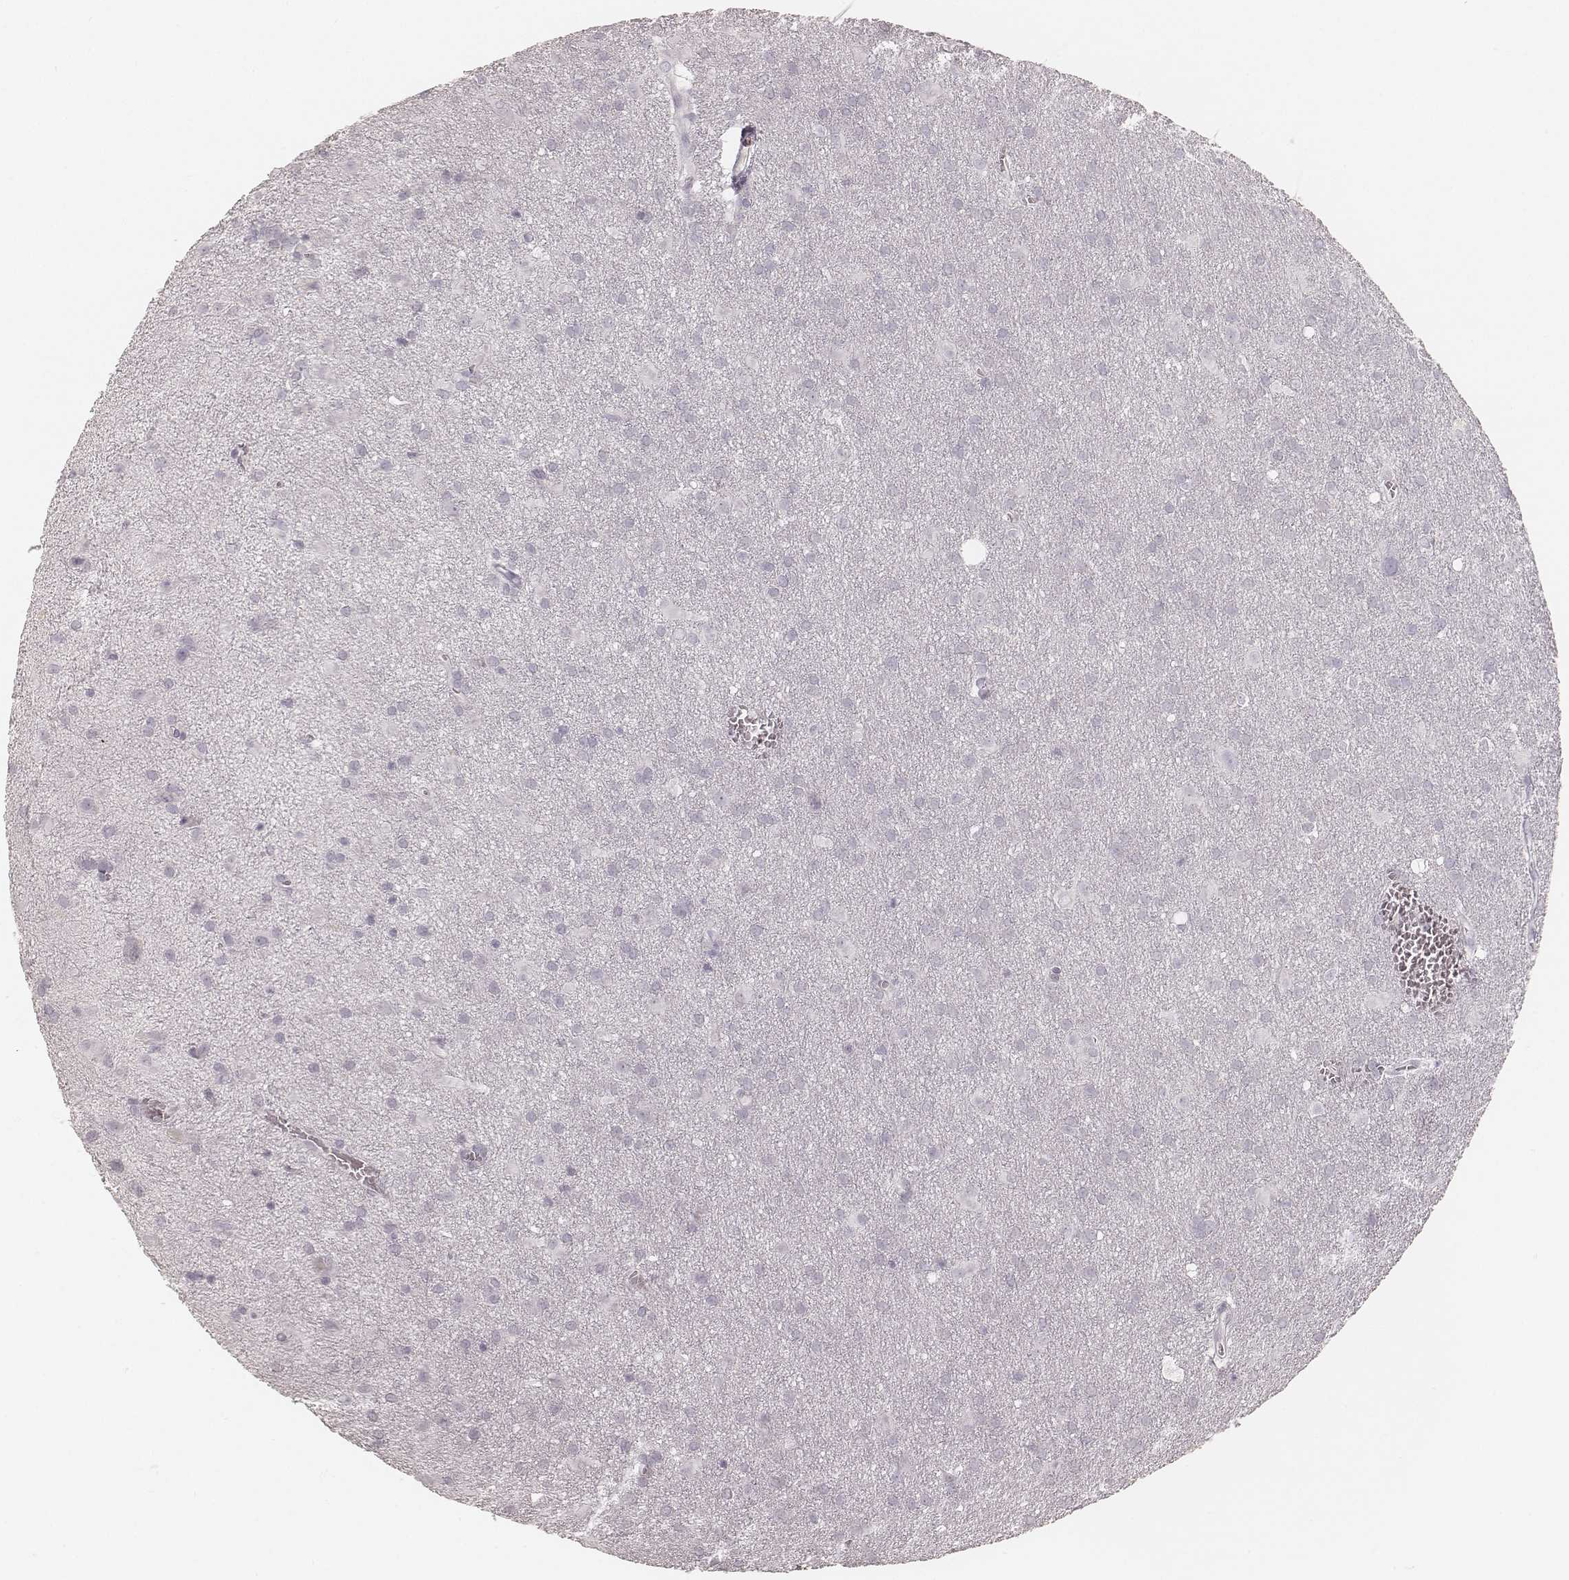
{"staining": {"intensity": "negative", "quantity": "none", "location": "none"}, "tissue": "glioma", "cell_type": "Tumor cells", "image_type": "cancer", "snomed": [{"axis": "morphology", "description": "Glioma, malignant, Low grade"}, {"axis": "topography", "description": "Brain"}], "caption": "Glioma was stained to show a protein in brown. There is no significant positivity in tumor cells.", "gene": "KRT26", "patient": {"sex": "male", "age": 58}}